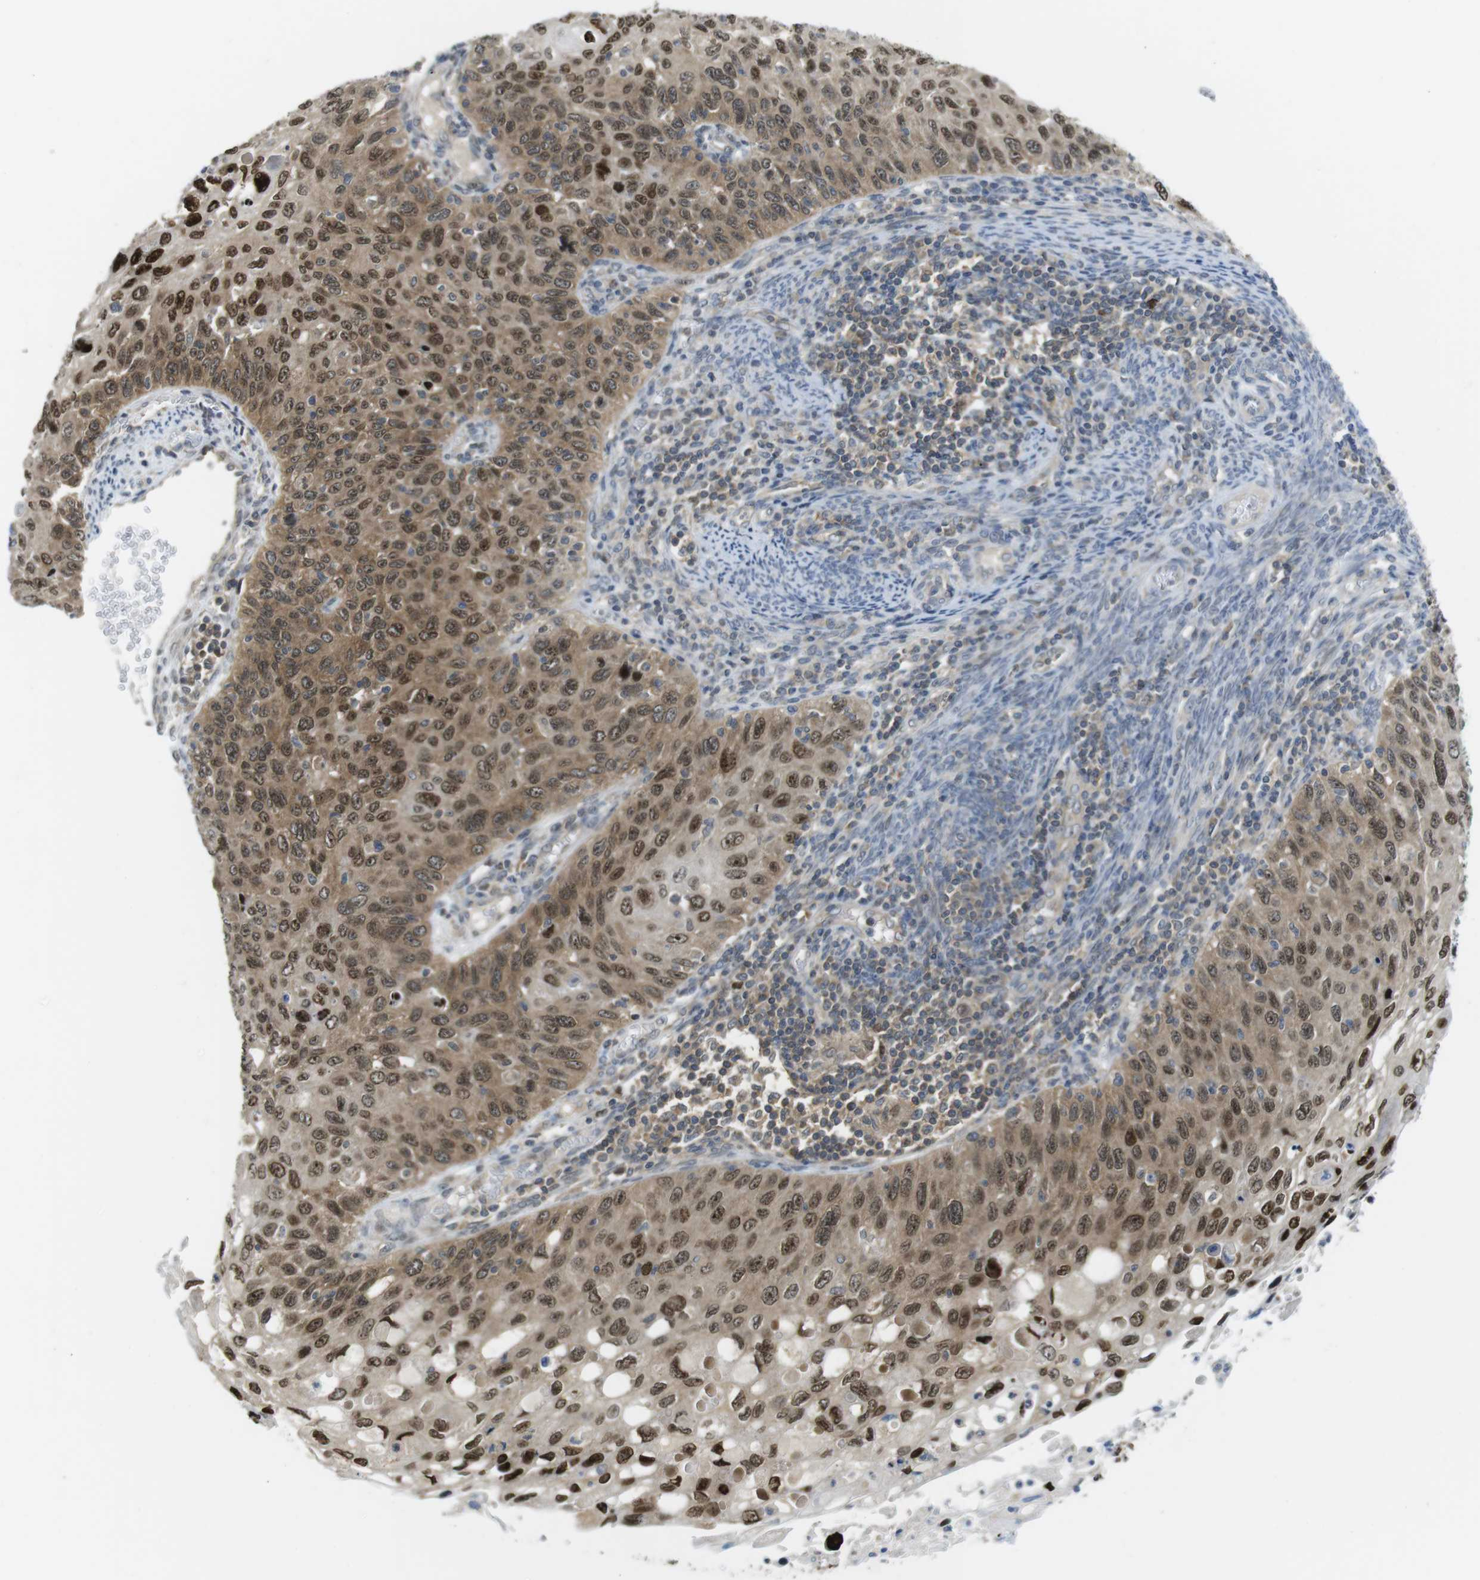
{"staining": {"intensity": "strong", "quantity": ">75%", "location": "cytoplasmic/membranous,nuclear"}, "tissue": "cervical cancer", "cell_type": "Tumor cells", "image_type": "cancer", "snomed": [{"axis": "morphology", "description": "Squamous cell carcinoma, NOS"}, {"axis": "topography", "description": "Cervix"}], "caption": "Human cervical squamous cell carcinoma stained with a protein marker shows strong staining in tumor cells.", "gene": "RCC1", "patient": {"sex": "female", "age": 70}}